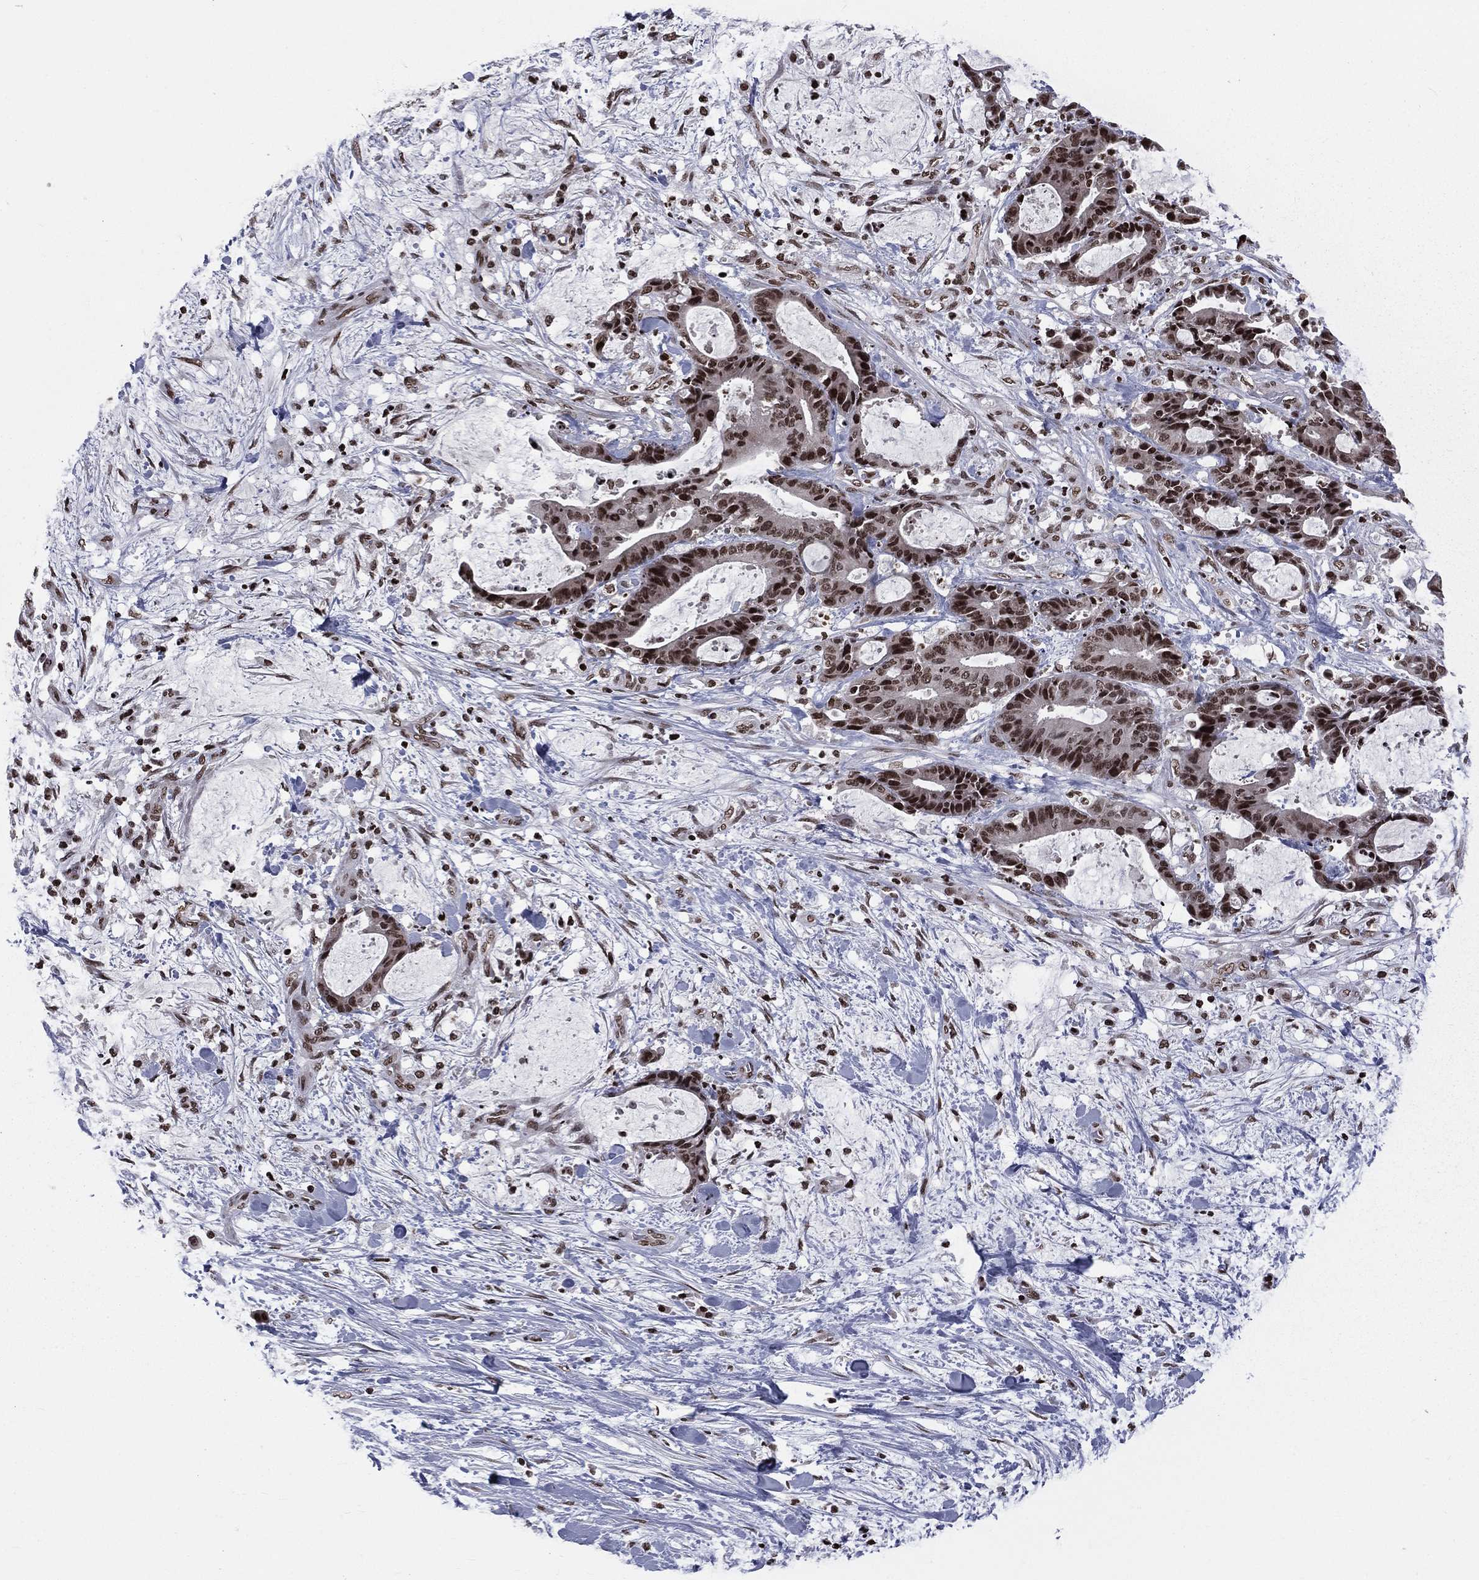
{"staining": {"intensity": "strong", "quantity": ">75%", "location": "nuclear"}, "tissue": "liver cancer", "cell_type": "Tumor cells", "image_type": "cancer", "snomed": [{"axis": "morphology", "description": "Cholangiocarcinoma"}, {"axis": "topography", "description": "Liver"}], "caption": "A micrograph of human cholangiocarcinoma (liver) stained for a protein shows strong nuclear brown staining in tumor cells.", "gene": "RFX7", "patient": {"sex": "female", "age": 73}}